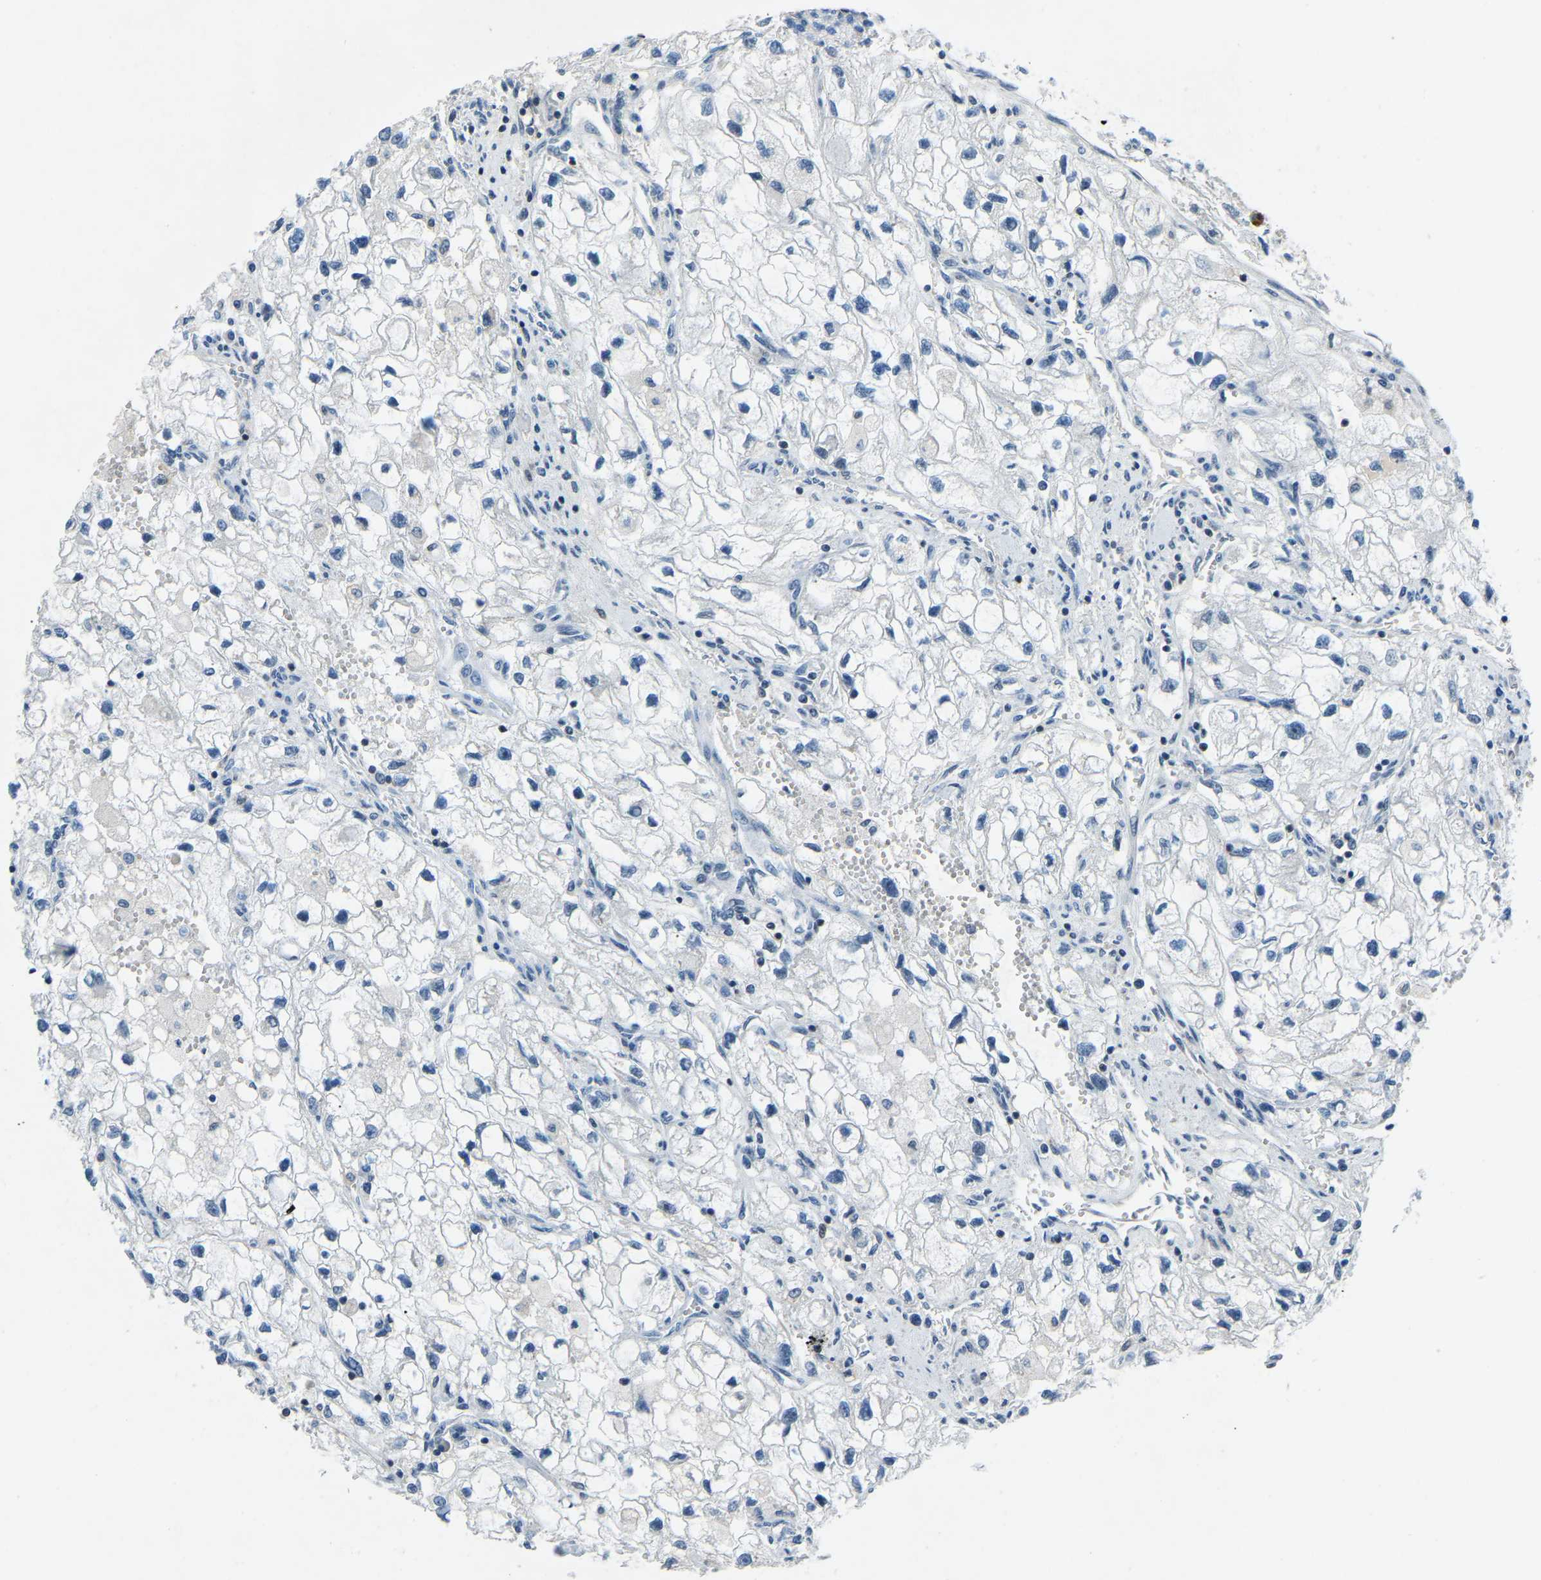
{"staining": {"intensity": "negative", "quantity": "none", "location": "none"}, "tissue": "renal cancer", "cell_type": "Tumor cells", "image_type": "cancer", "snomed": [{"axis": "morphology", "description": "Adenocarcinoma, NOS"}, {"axis": "topography", "description": "Kidney"}], "caption": "The histopathology image exhibits no significant staining in tumor cells of renal cancer (adenocarcinoma). (DAB (3,3'-diaminobenzidine) immunohistochemistry visualized using brightfield microscopy, high magnification).", "gene": "XIRP1", "patient": {"sex": "female", "age": 70}}